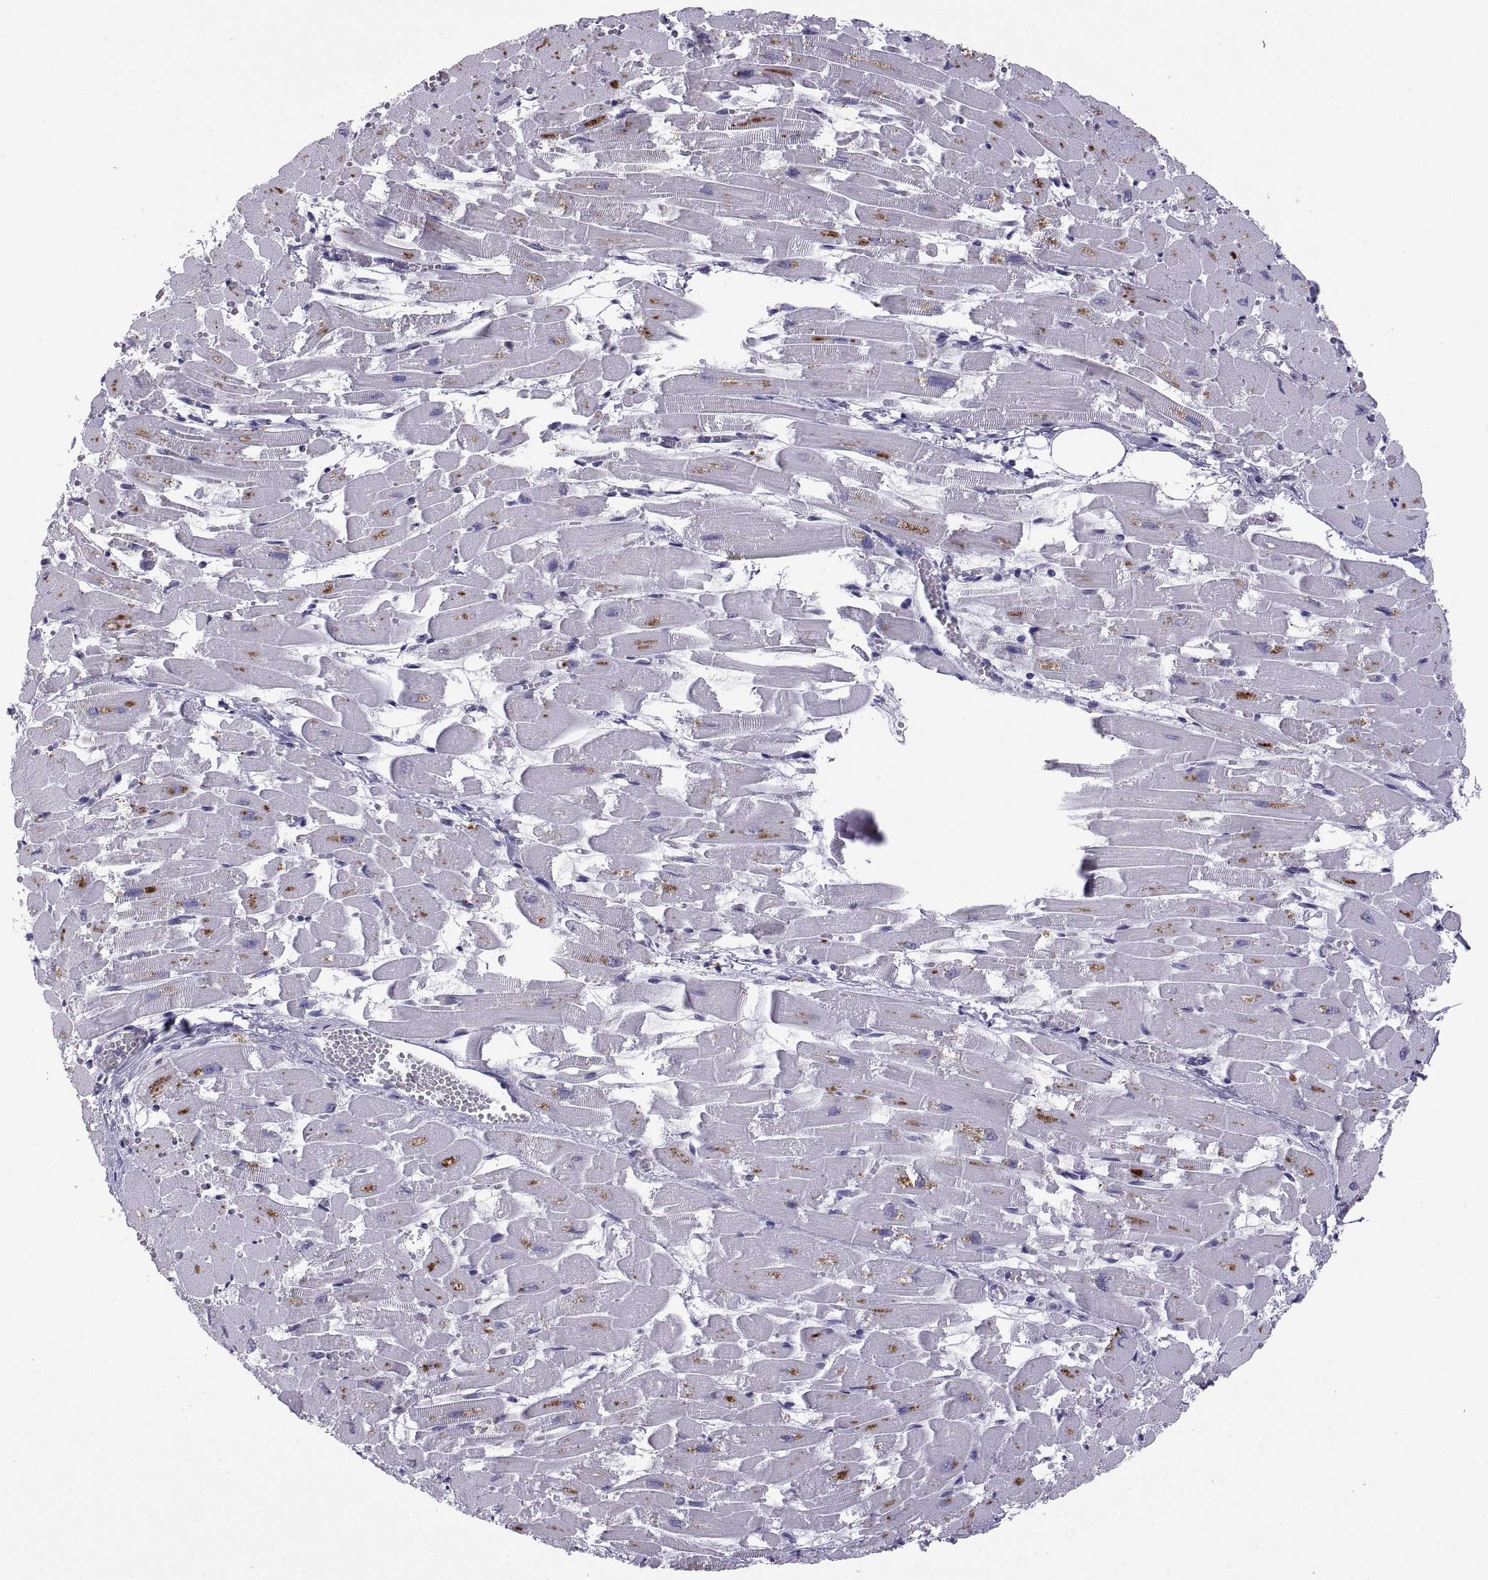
{"staining": {"intensity": "negative", "quantity": "none", "location": "none"}, "tissue": "heart muscle", "cell_type": "Cardiomyocytes", "image_type": "normal", "snomed": [{"axis": "morphology", "description": "Normal tissue, NOS"}, {"axis": "topography", "description": "Heart"}], "caption": "High power microscopy micrograph of an IHC histopathology image of normal heart muscle, revealing no significant staining in cardiomyocytes.", "gene": "RGS19", "patient": {"sex": "female", "age": 52}}